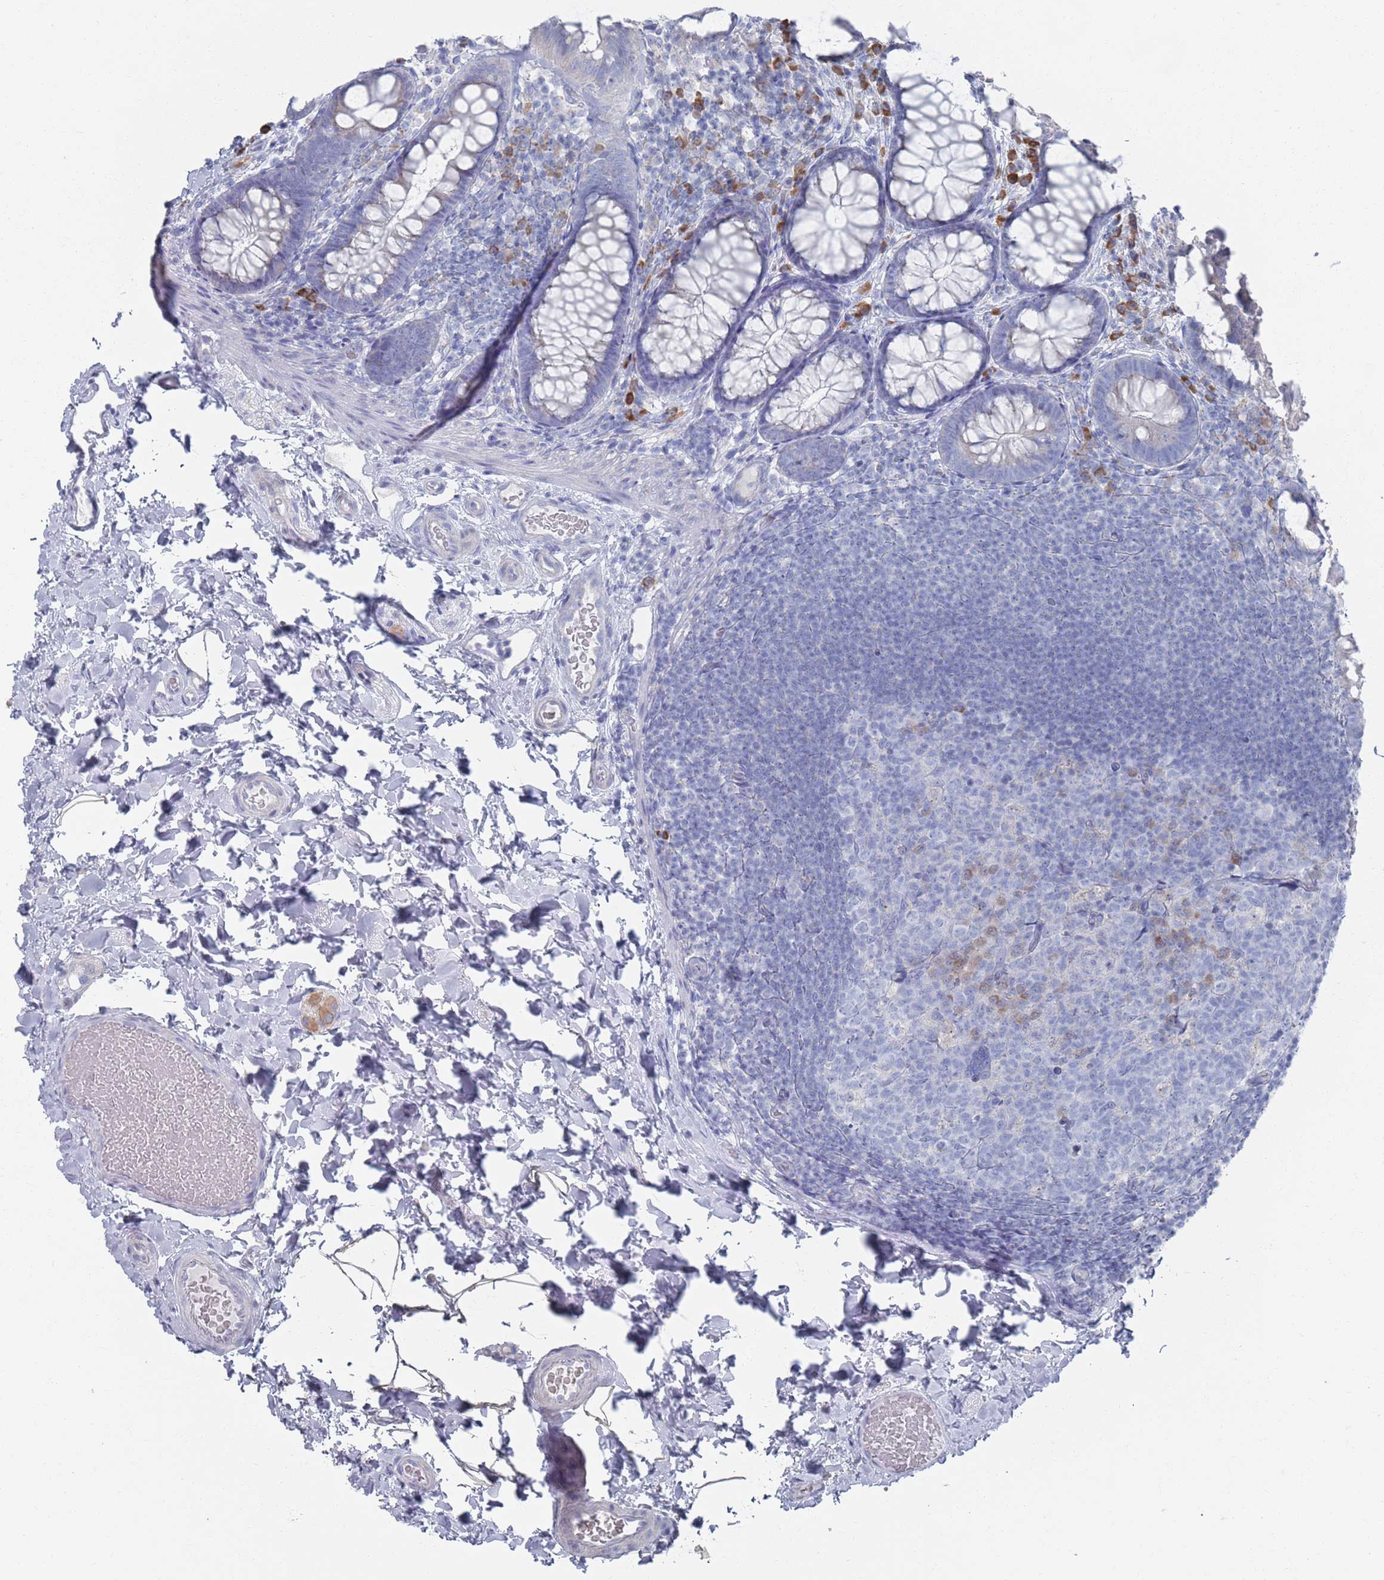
{"staining": {"intensity": "negative", "quantity": "none", "location": "none"}, "tissue": "colon", "cell_type": "Endothelial cells", "image_type": "normal", "snomed": [{"axis": "morphology", "description": "Normal tissue, NOS"}, {"axis": "topography", "description": "Colon"}], "caption": "Histopathology image shows no protein staining in endothelial cells of benign colon. The staining was performed using DAB to visualize the protein expression in brown, while the nuclei were stained in blue with hematoxylin (Magnification: 20x).", "gene": "MAT1A", "patient": {"sex": "male", "age": 46}}